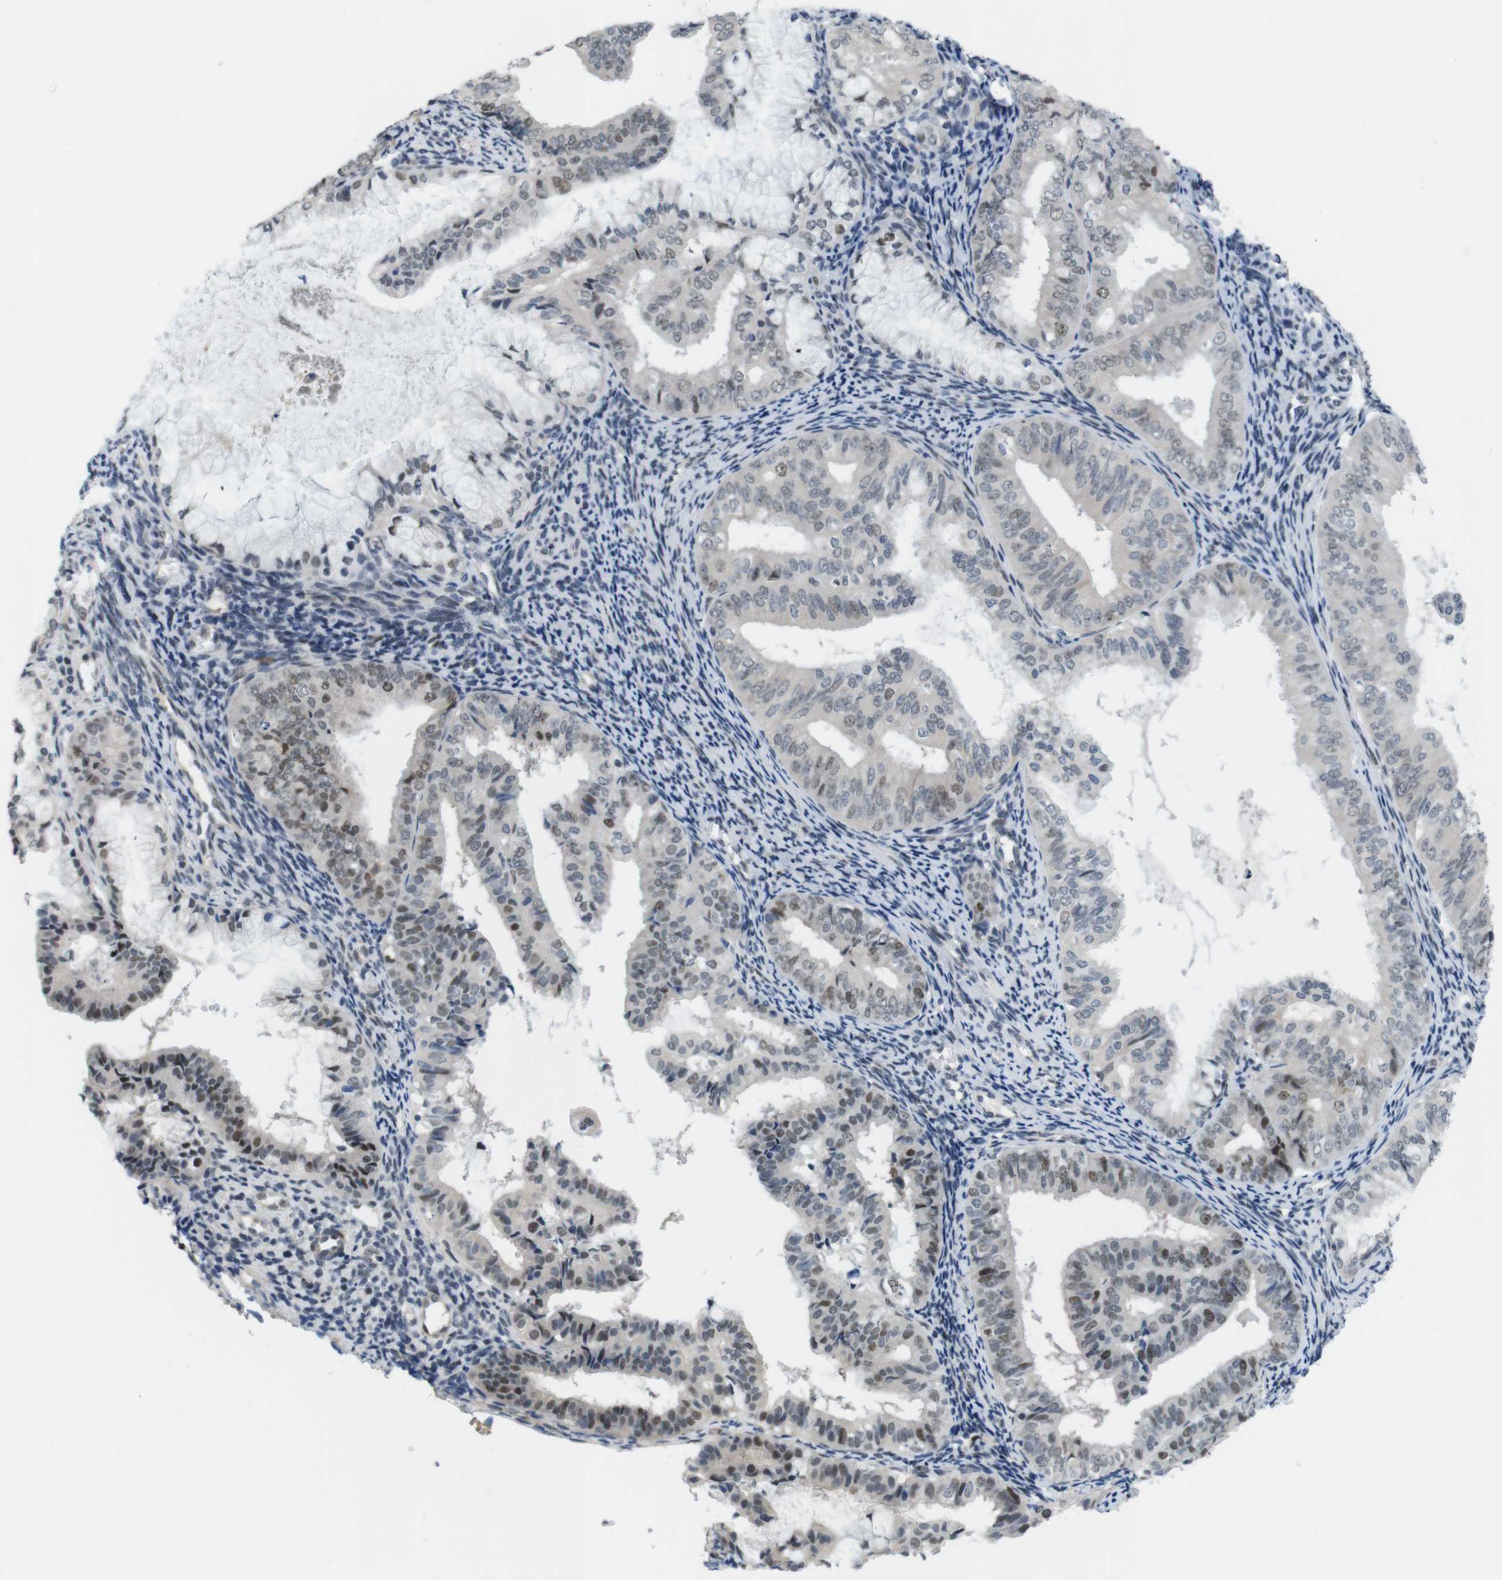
{"staining": {"intensity": "weak", "quantity": "25%-75%", "location": "nuclear"}, "tissue": "endometrial cancer", "cell_type": "Tumor cells", "image_type": "cancer", "snomed": [{"axis": "morphology", "description": "Adenocarcinoma, NOS"}, {"axis": "topography", "description": "Endometrium"}], "caption": "Protein expression analysis of endometrial adenocarcinoma displays weak nuclear positivity in approximately 25%-75% of tumor cells. (brown staining indicates protein expression, while blue staining denotes nuclei).", "gene": "SMCO2", "patient": {"sex": "female", "age": 63}}